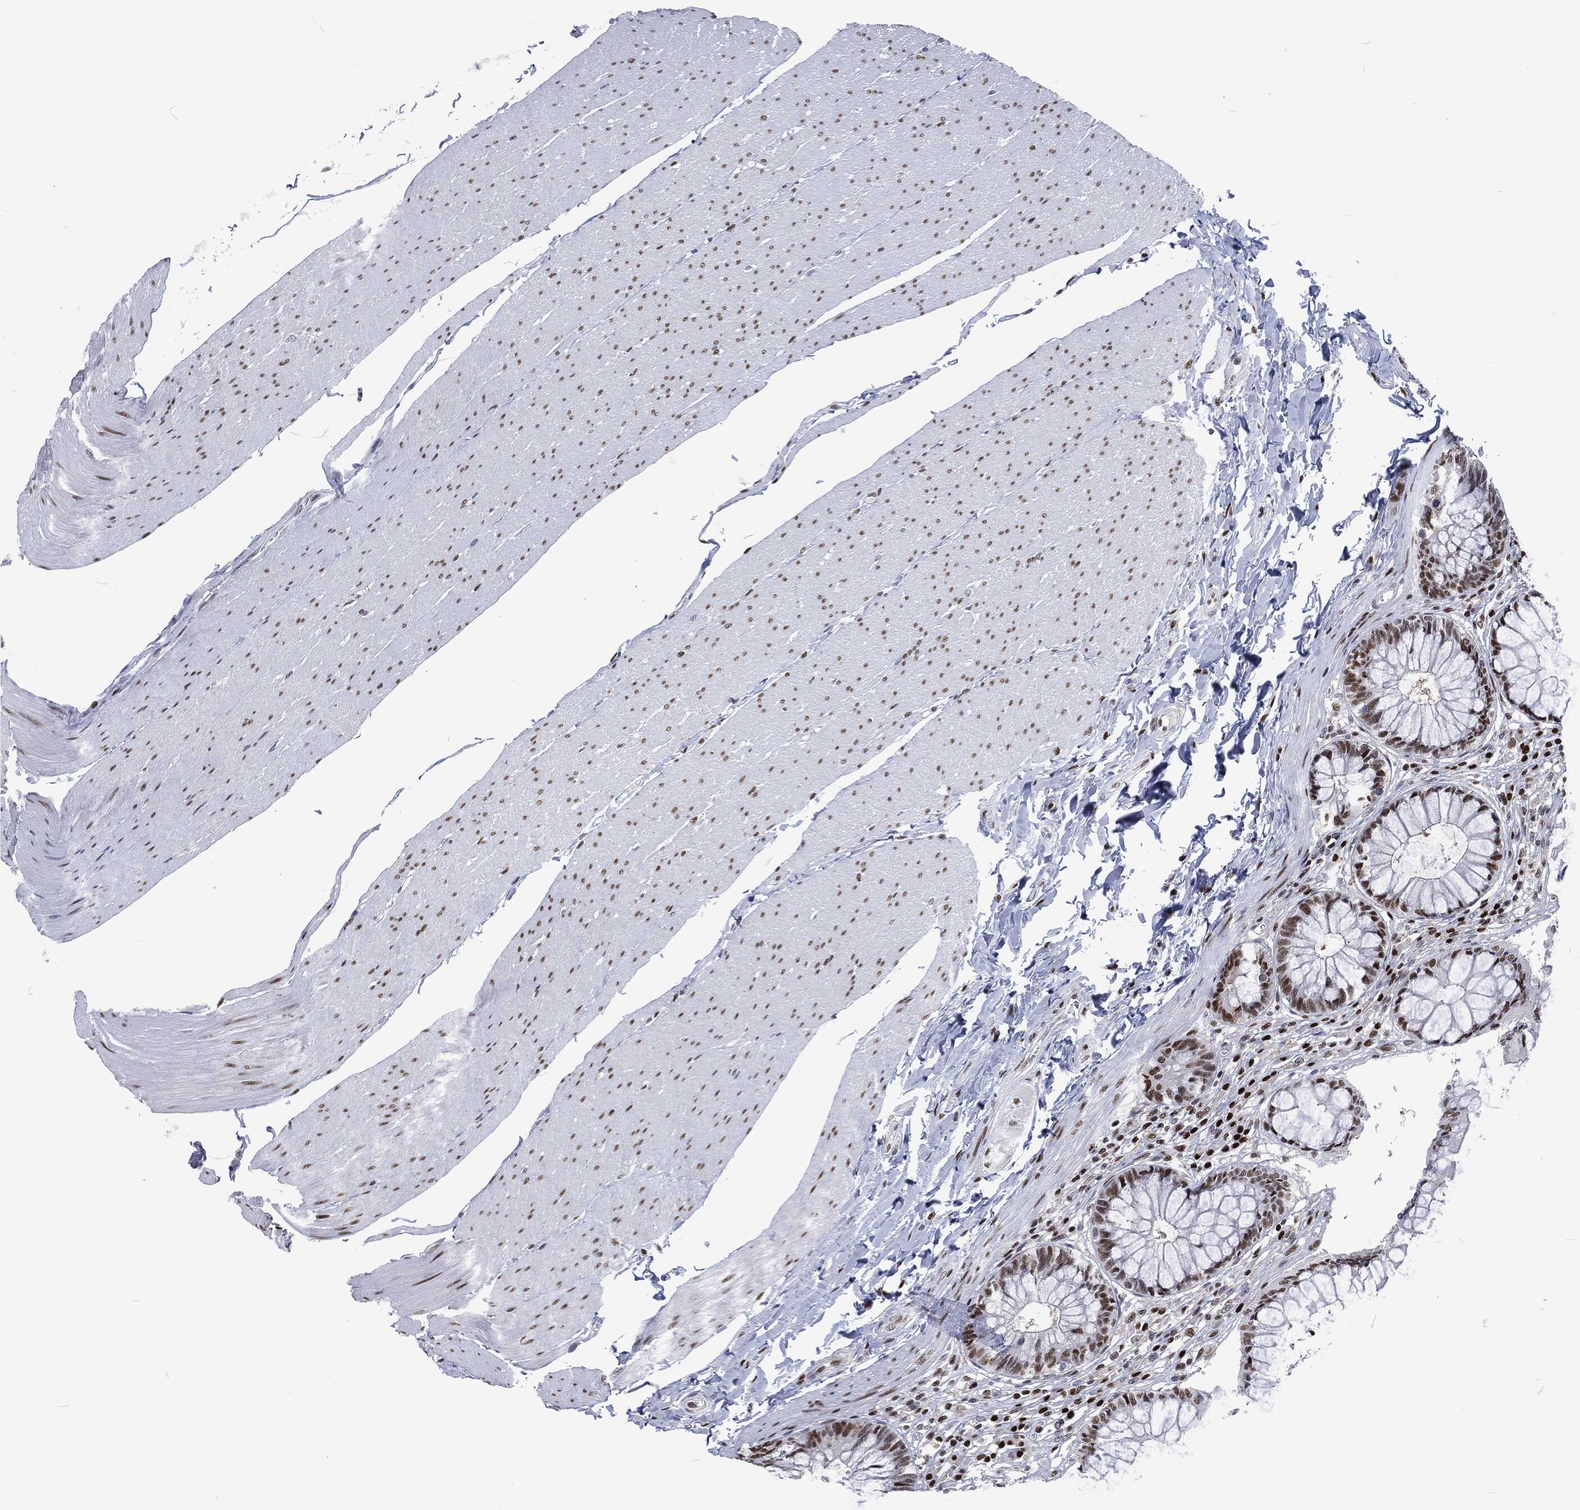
{"staining": {"intensity": "strong", "quantity": "25%-75%", "location": "nuclear"}, "tissue": "rectum", "cell_type": "Glandular cells", "image_type": "normal", "snomed": [{"axis": "morphology", "description": "Normal tissue, NOS"}, {"axis": "topography", "description": "Rectum"}], "caption": "Protein analysis of benign rectum shows strong nuclear positivity in approximately 25%-75% of glandular cells.", "gene": "DCPS", "patient": {"sex": "female", "age": 58}}